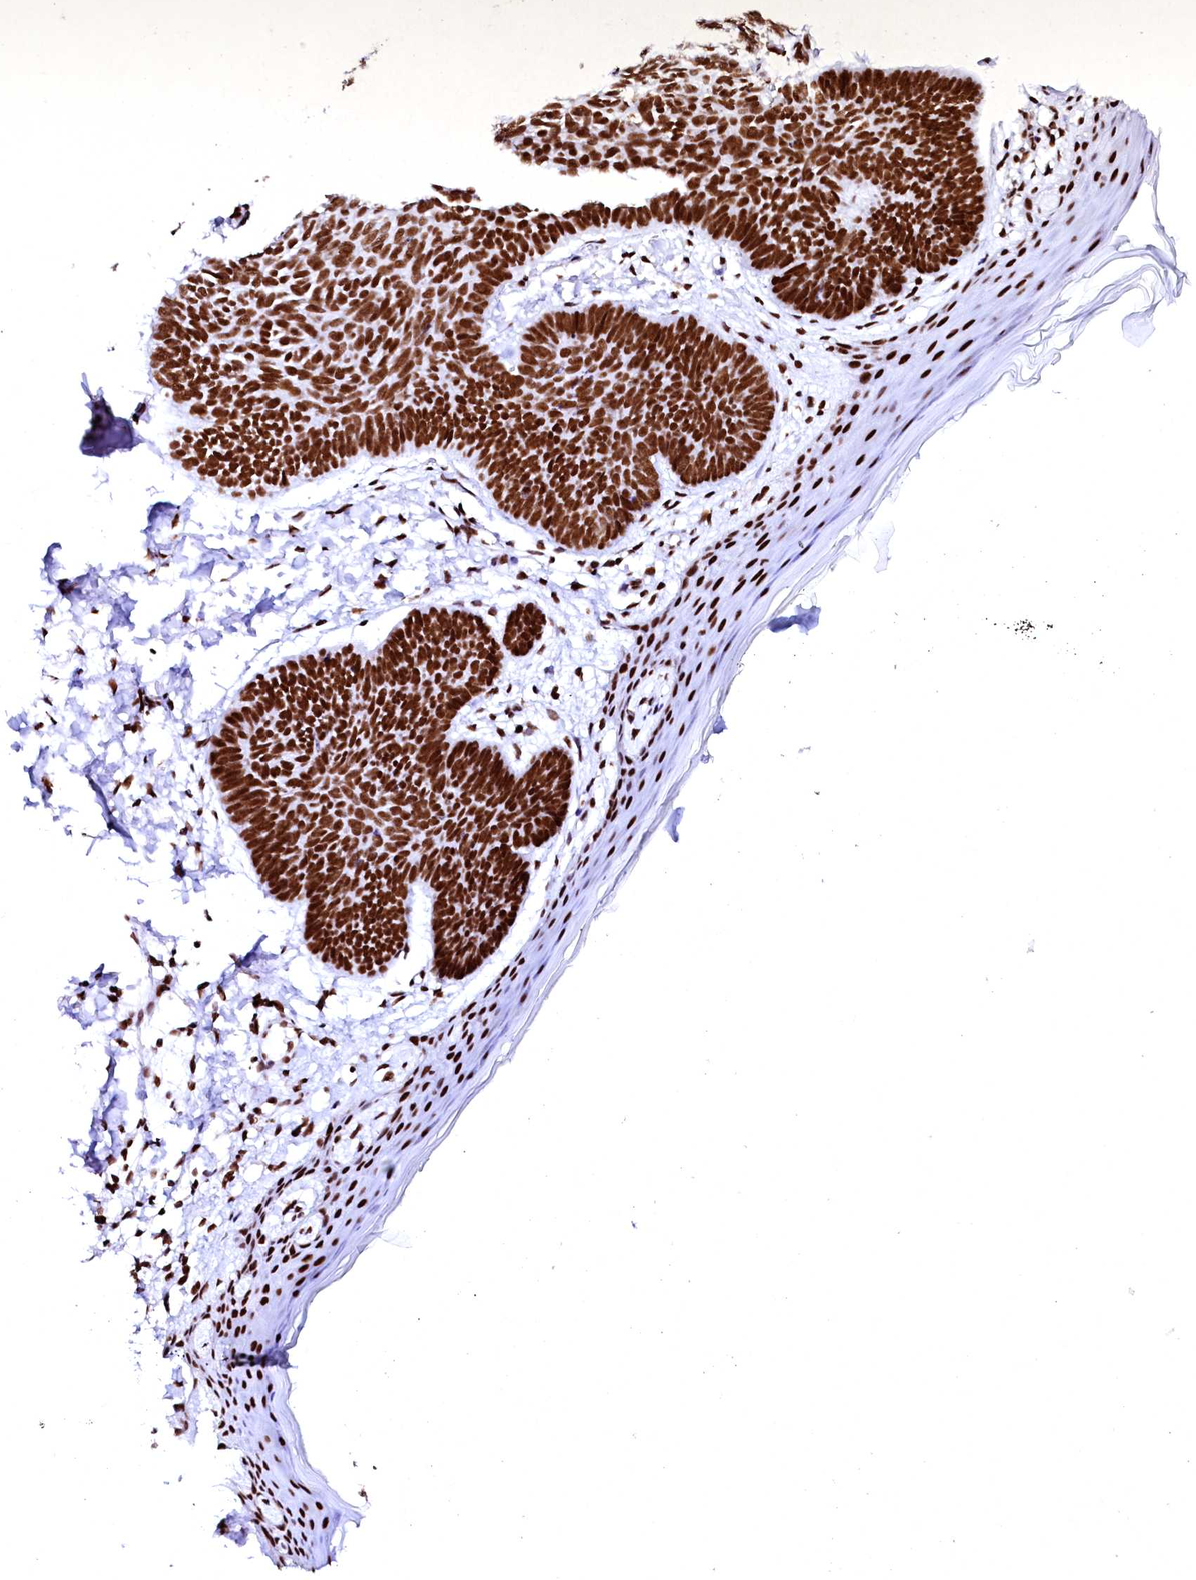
{"staining": {"intensity": "strong", "quantity": ">75%", "location": "nuclear"}, "tissue": "skin cancer", "cell_type": "Tumor cells", "image_type": "cancer", "snomed": [{"axis": "morphology", "description": "Normal tissue, NOS"}, {"axis": "morphology", "description": "Basal cell carcinoma"}, {"axis": "topography", "description": "Skin"}], "caption": "The photomicrograph exhibits immunohistochemical staining of skin cancer. There is strong nuclear positivity is identified in approximately >75% of tumor cells.", "gene": "CPSF6", "patient": {"sex": "male", "age": 50}}